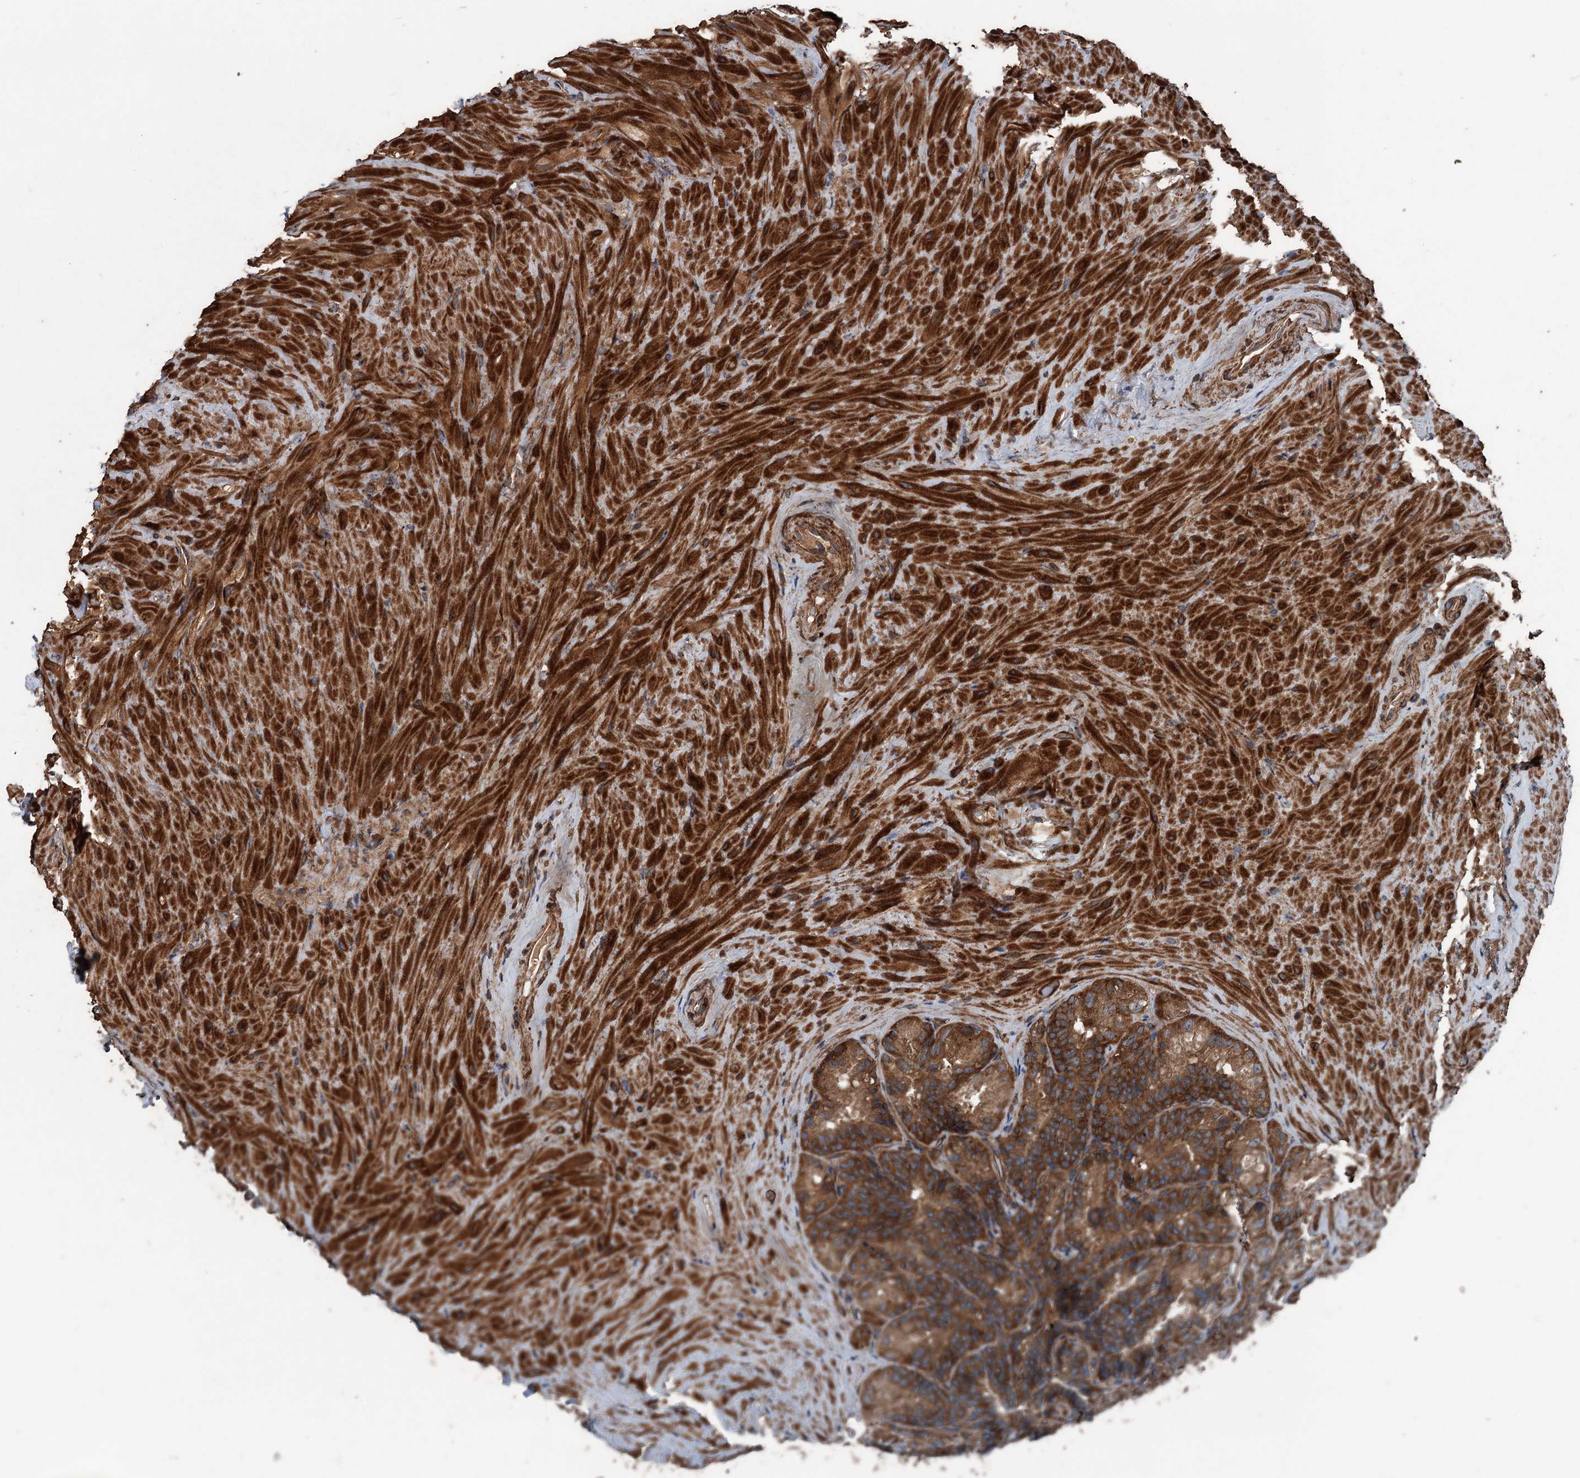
{"staining": {"intensity": "strong", "quantity": ">75%", "location": "cytoplasmic/membranous"}, "tissue": "seminal vesicle", "cell_type": "Glandular cells", "image_type": "normal", "snomed": [{"axis": "morphology", "description": "Normal tissue, NOS"}, {"axis": "topography", "description": "Seminal veicle"}], "caption": "The photomicrograph reveals a brown stain indicating the presence of a protein in the cytoplasmic/membranous of glandular cells in seminal vesicle. Immunohistochemistry stains the protein in brown and the nuclei are stained blue.", "gene": "RNF214", "patient": {"sex": "male", "age": 60}}